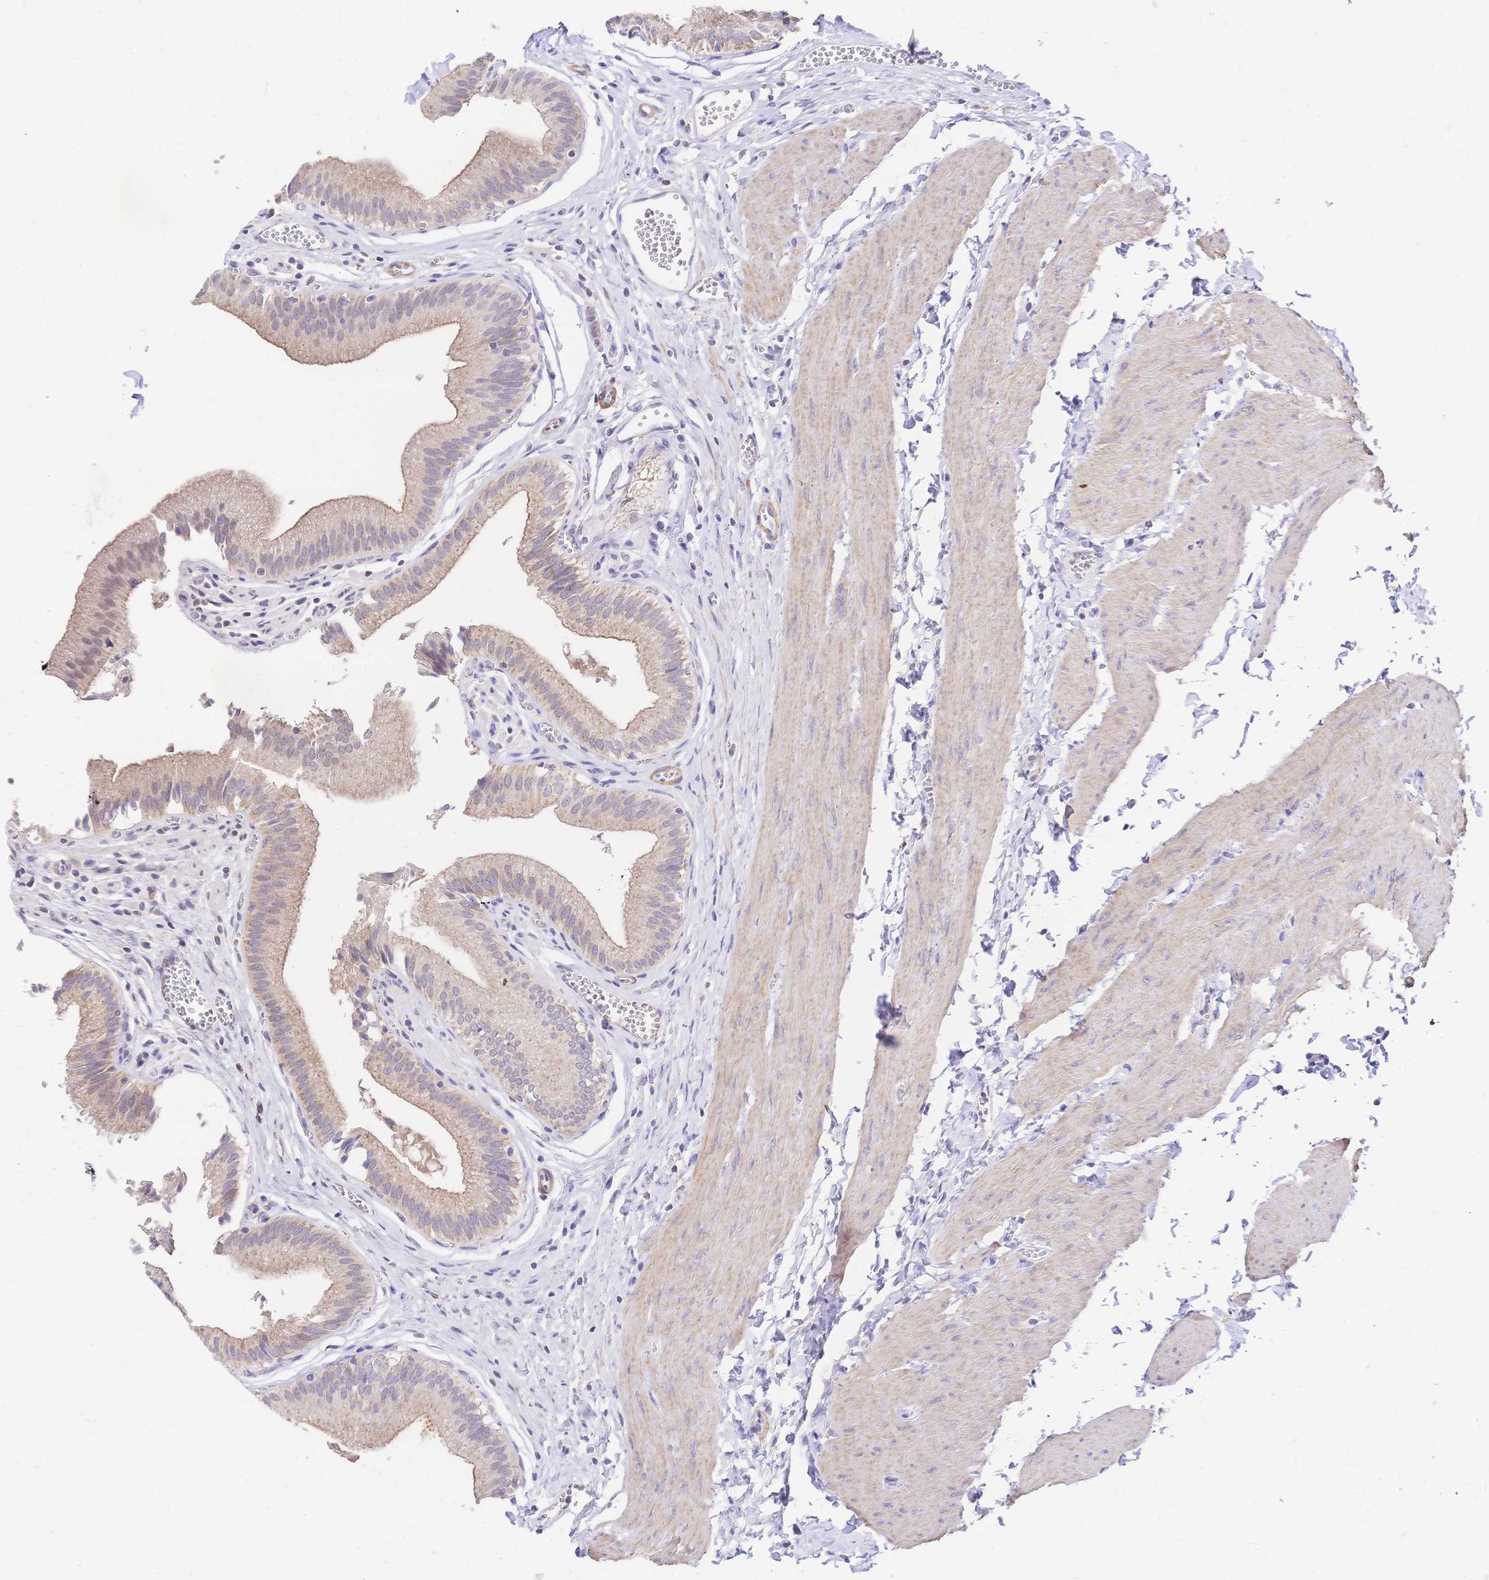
{"staining": {"intensity": "moderate", "quantity": "25%-75%", "location": "cytoplasmic/membranous"}, "tissue": "gallbladder", "cell_type": "Glandular cells", "image_type": "normal", "snomed": [{"axis": "morphology", "description": "Normal tissue, NOS"}, {"axis": "topography", "description": "Gallbladder"}, {"axis": "topography", "description": "Peripheral nerve tissue"}], "caption": "Immunohistochemistry (IHC) (DAB (3,3'-diaminobenzidine)) staining of unremarkable gallbladder demonstrates moderate cytoplasmic/membranous protein positivity in approximately 25%-75% of glandular cells.", "gene": "CLEC18A", "patient": {"sex": "male", "age": 17}}